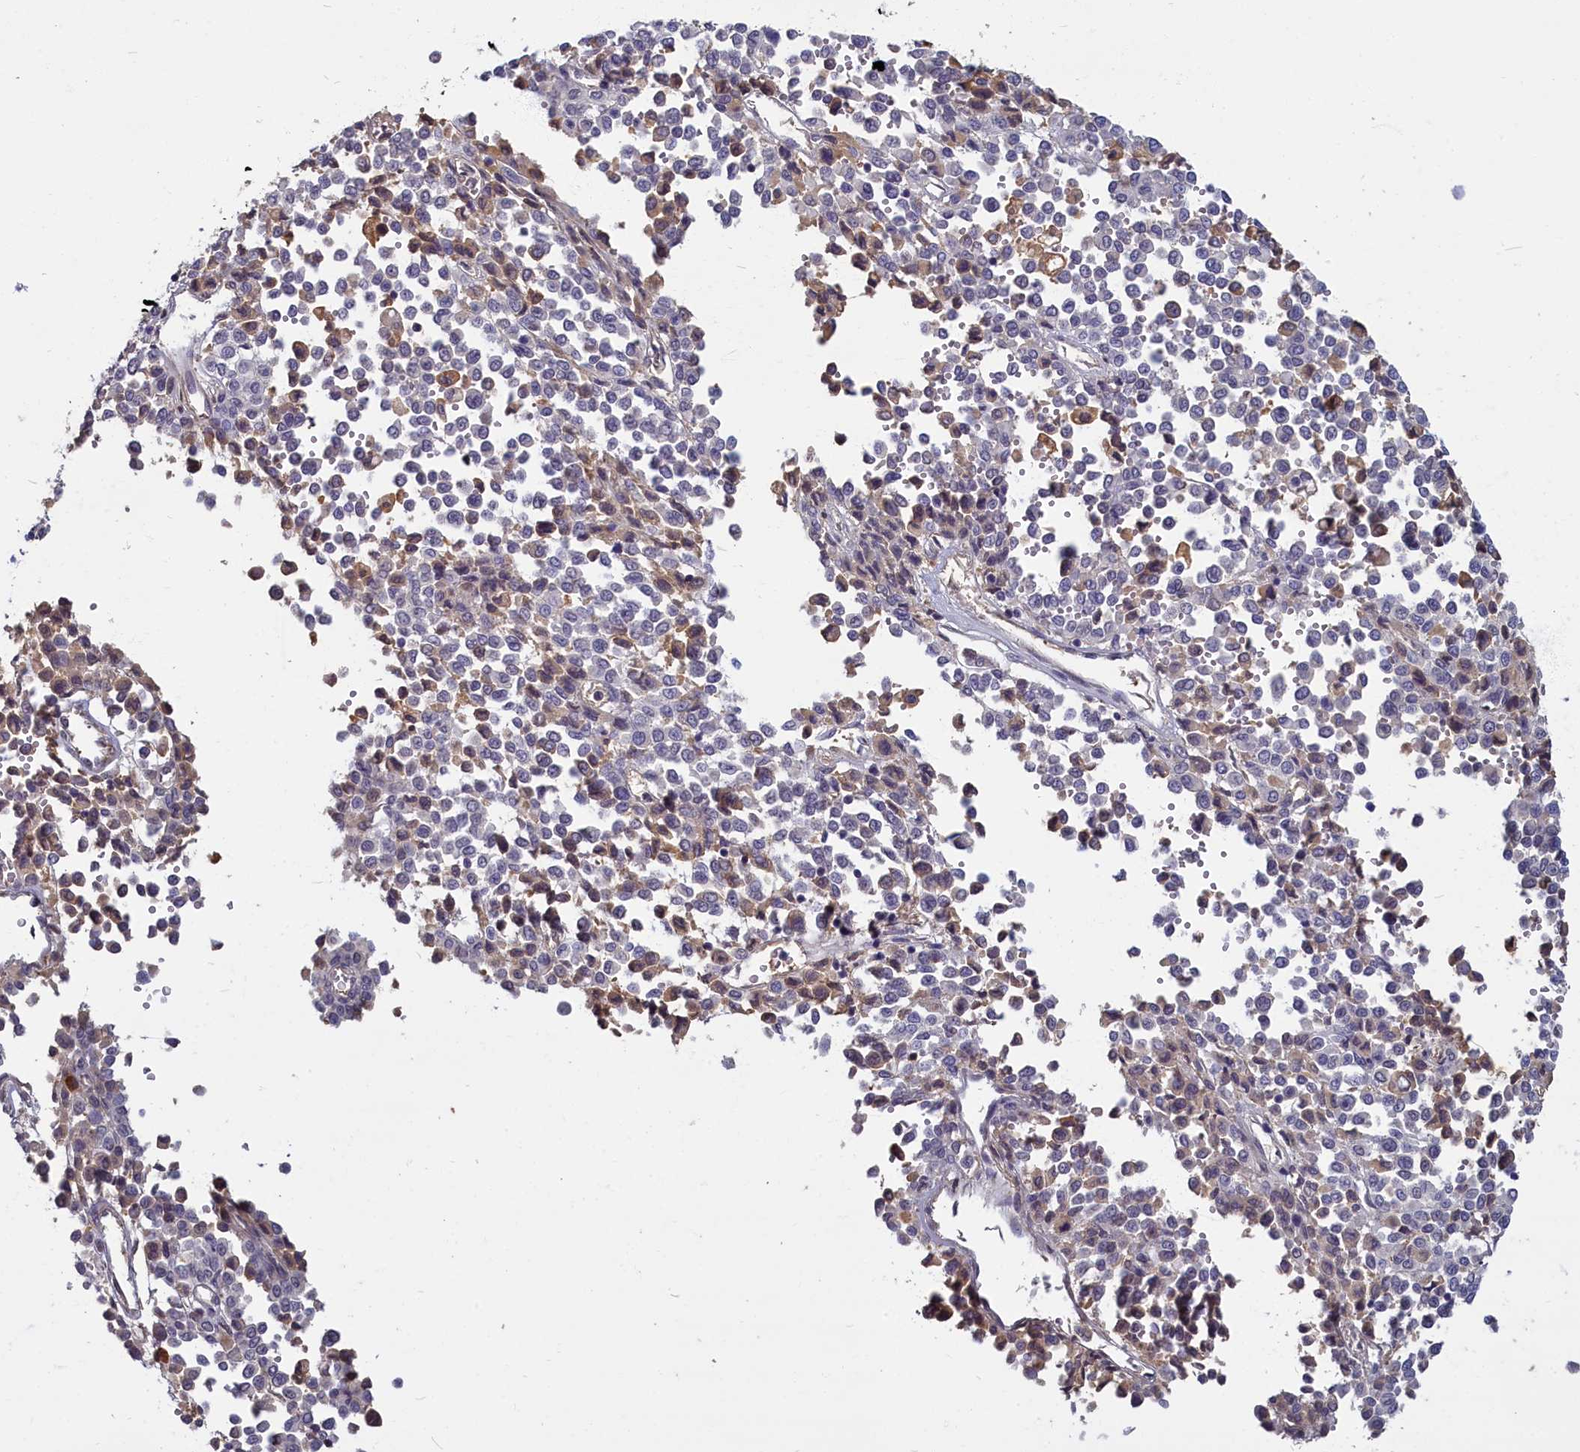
{"staining": {"intensity": "weak", "quantity": "<25%", "location": "nuclear"}, "tissue": "melanoma", "cell_type": "Tumor cells", "image_type": "cancer", "snomed": [{"axis": "morphology", "description": "Malignant melanoma, Metastatic site"}, {"axis": "topography", "description": "Pancreas"}], "caption": "This is an immunohistochemistry histopathology image of human malignant melanoma (metastatic site). There is no staining in tumor cells.", "gene": "SV2C", "patient": {"sex": "female", "age": 30}}